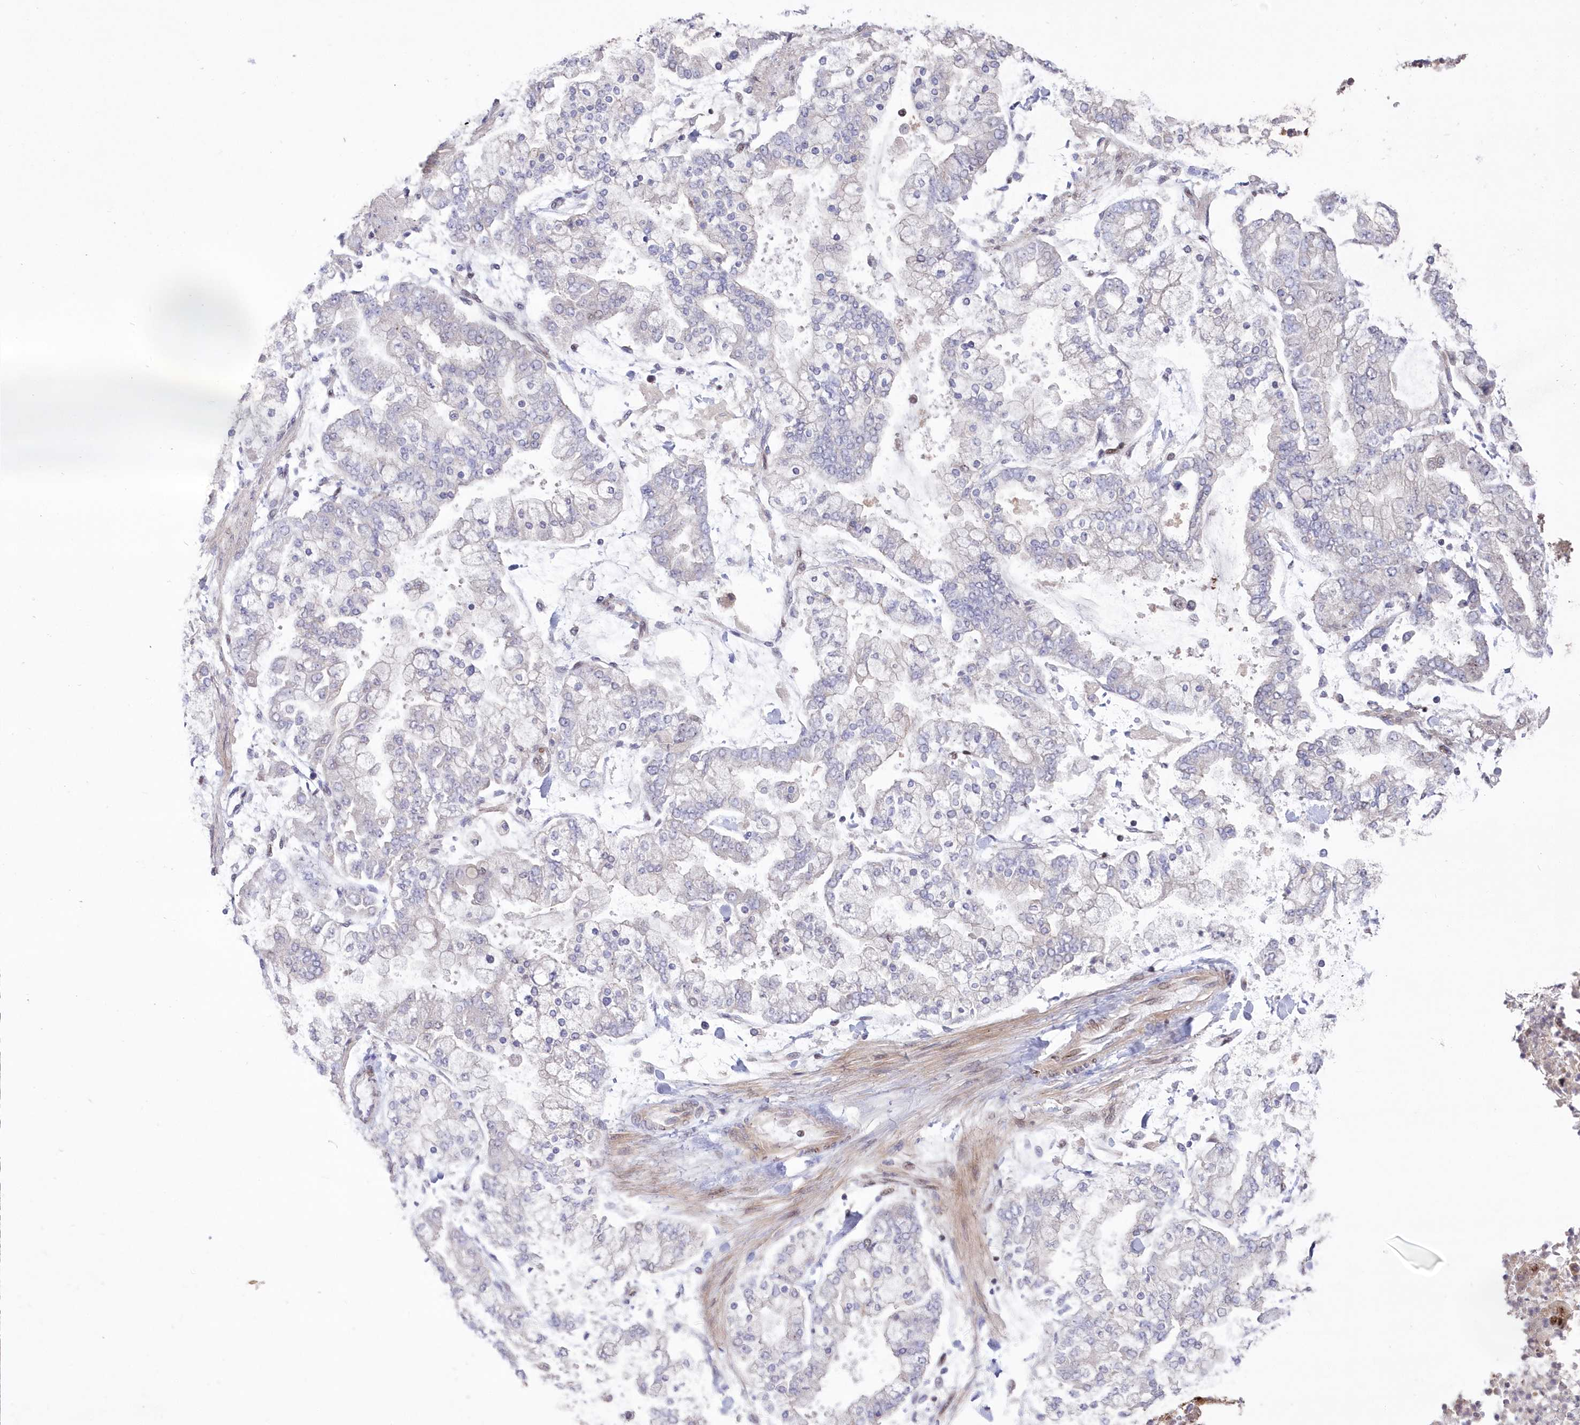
{"staining": {"intensity": "negative", "quantity": "none", "location": "none"}, "tissue": "stomach cancer", "cell_type": "Tumor cells", "image_type": "cancer", "snomed": [{"axis": "morphology", "description": "Normal tissue, NOS"}, {"axis": "morphology", "description": "Adenocarcinoma, NOS"}, {"axis": "topography", "description": "Stomach, upper"}, {"axis": "topography", "description": "Stomach"}], "caption": "An IHC micrograph of stomach adenocarcinoma is shown. There is no staining in tumor cells of stomach adenocarcinoma.", "gene": "WBP1L", "patient": {"sex": "male", "age": 76}}